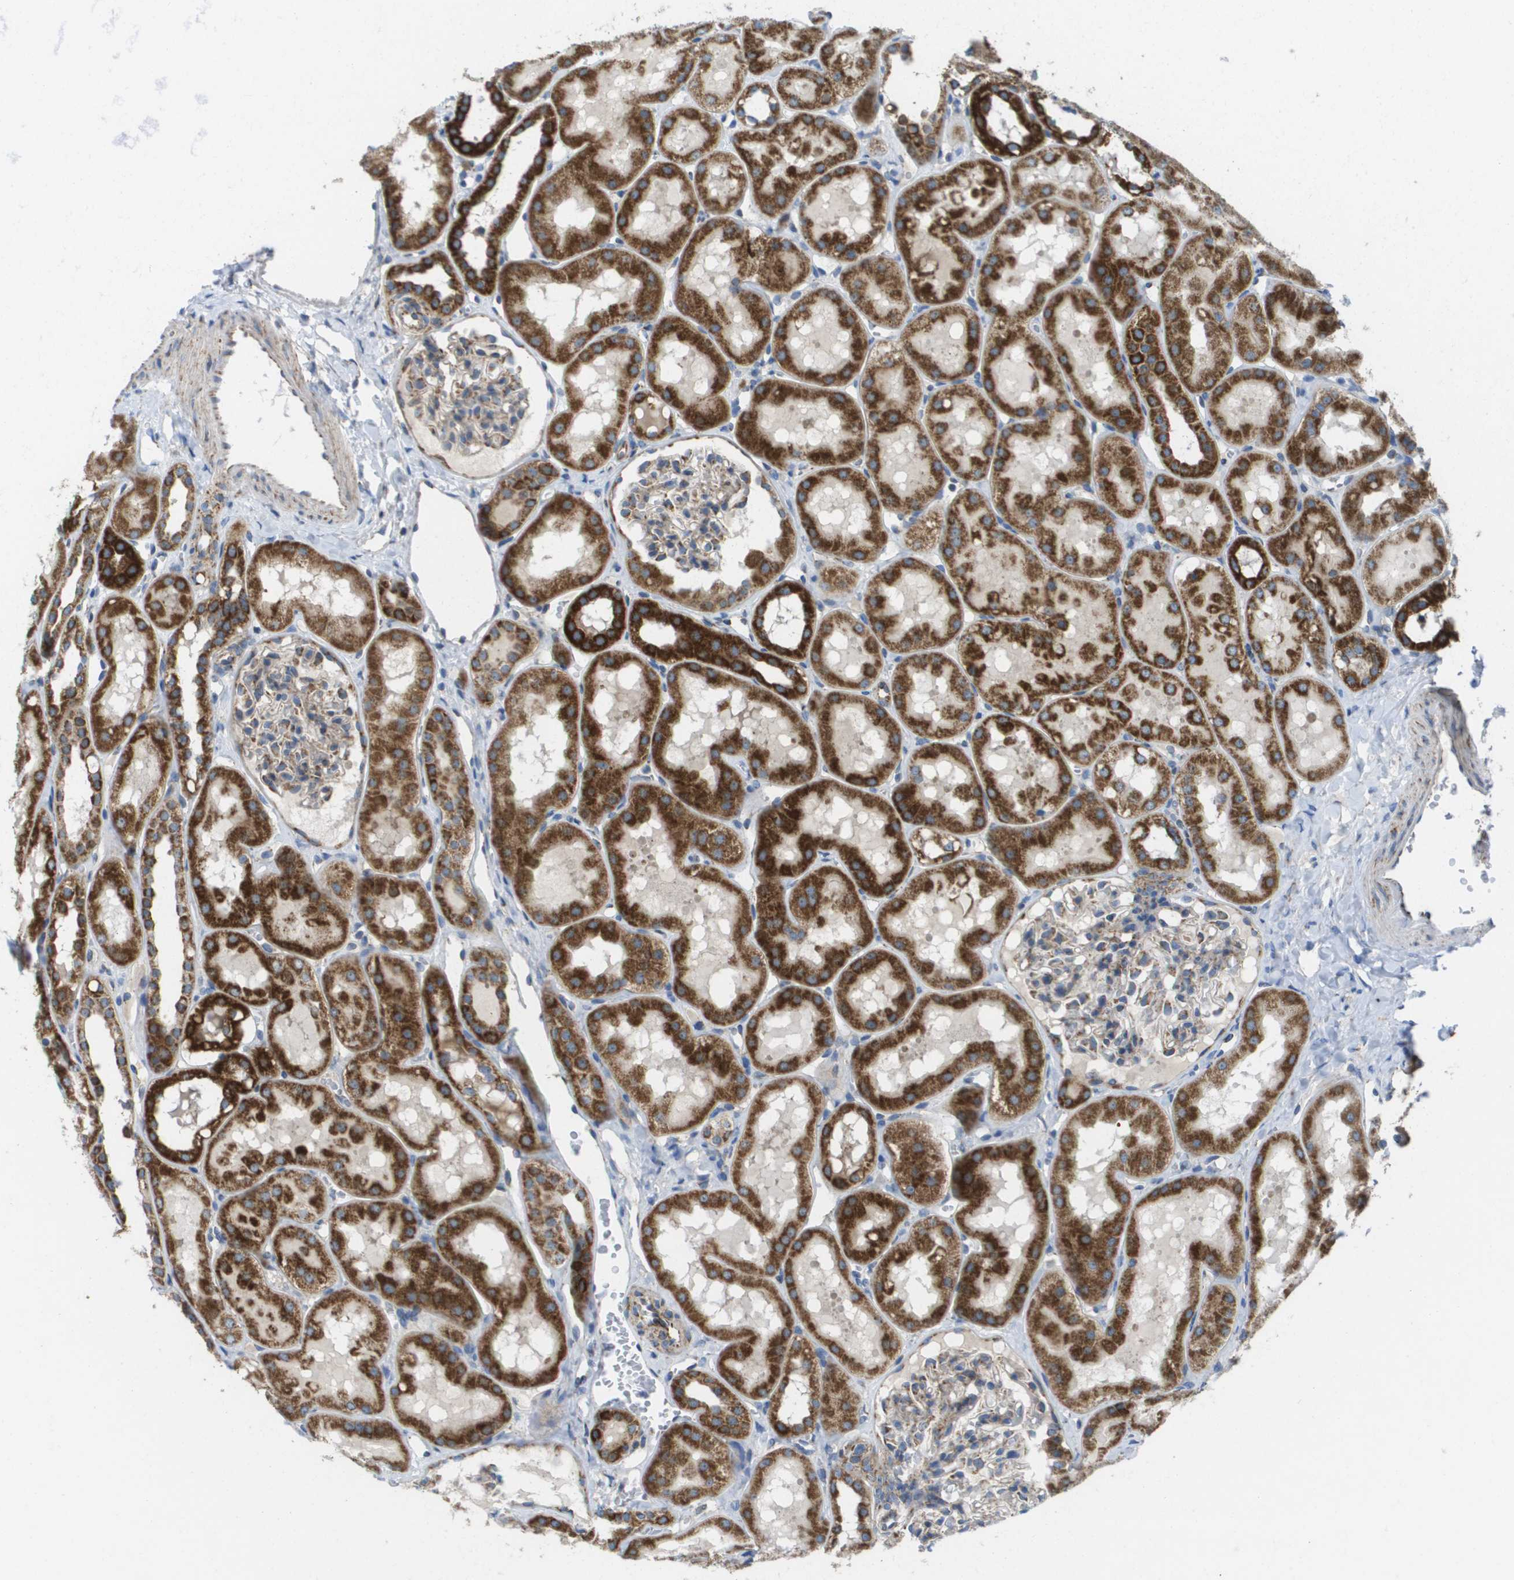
{"staining": {"intensity": "weak", "quantity": ">75%", "location": "cytoplasmic/membranous"}, "tissue": "kidney", "cell_type": "Cells in glomeruli", "image_type": "normal", "snomed": [{"axis": "morphology", "description": "Normal tissue, NOS"}, {"axis": "topography", "description": "Kidney"}, {"axis": "topography", "description": "Urinary bladder"}], "caption": "This photomicrograph demonstrates IHC staining of normal human kidney, with low weak cytoplasmic/membranous positivity in approximately >75% of cells in glomeruli.", "gene": "FIS1", "patient": {"sex": "male", "age": 16}}